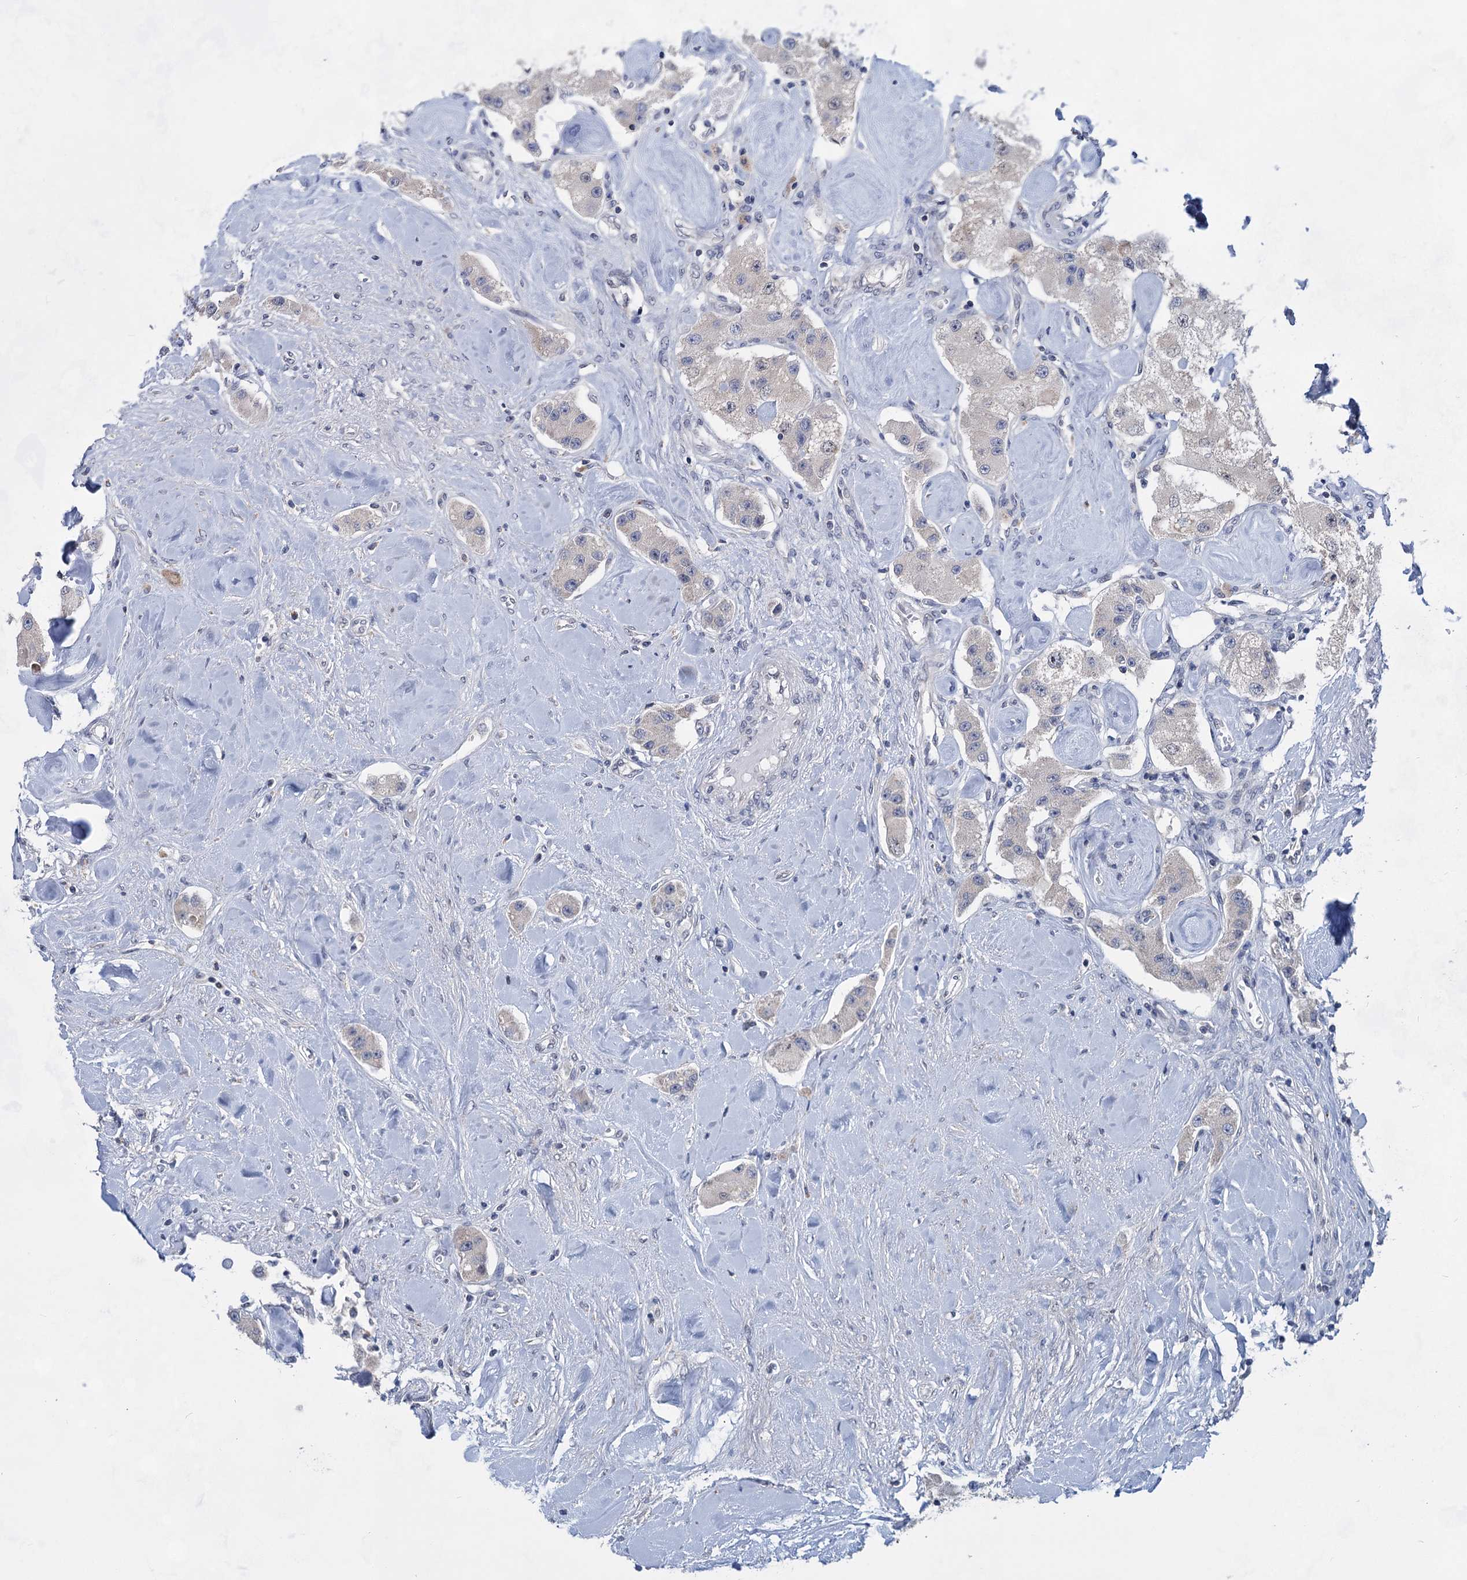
{"staining": {"intensity": "negative", "quantity": "none", "location": "none"}, "tissue": "carcinoid", "cell_type": "Tumor cells", "image_type": "cancer", "snomed": [{"axis": "morphology", "description": "Carcinoid, malignant, NOS"}, {"axis": "topography", "description": "Pancreas"}], "caption": "Immunohistochemistry of malignant carcinoid displays no staining in tumor cells.", "gene": "TTC17", "patient": {"sex": "male", "age": 41}}